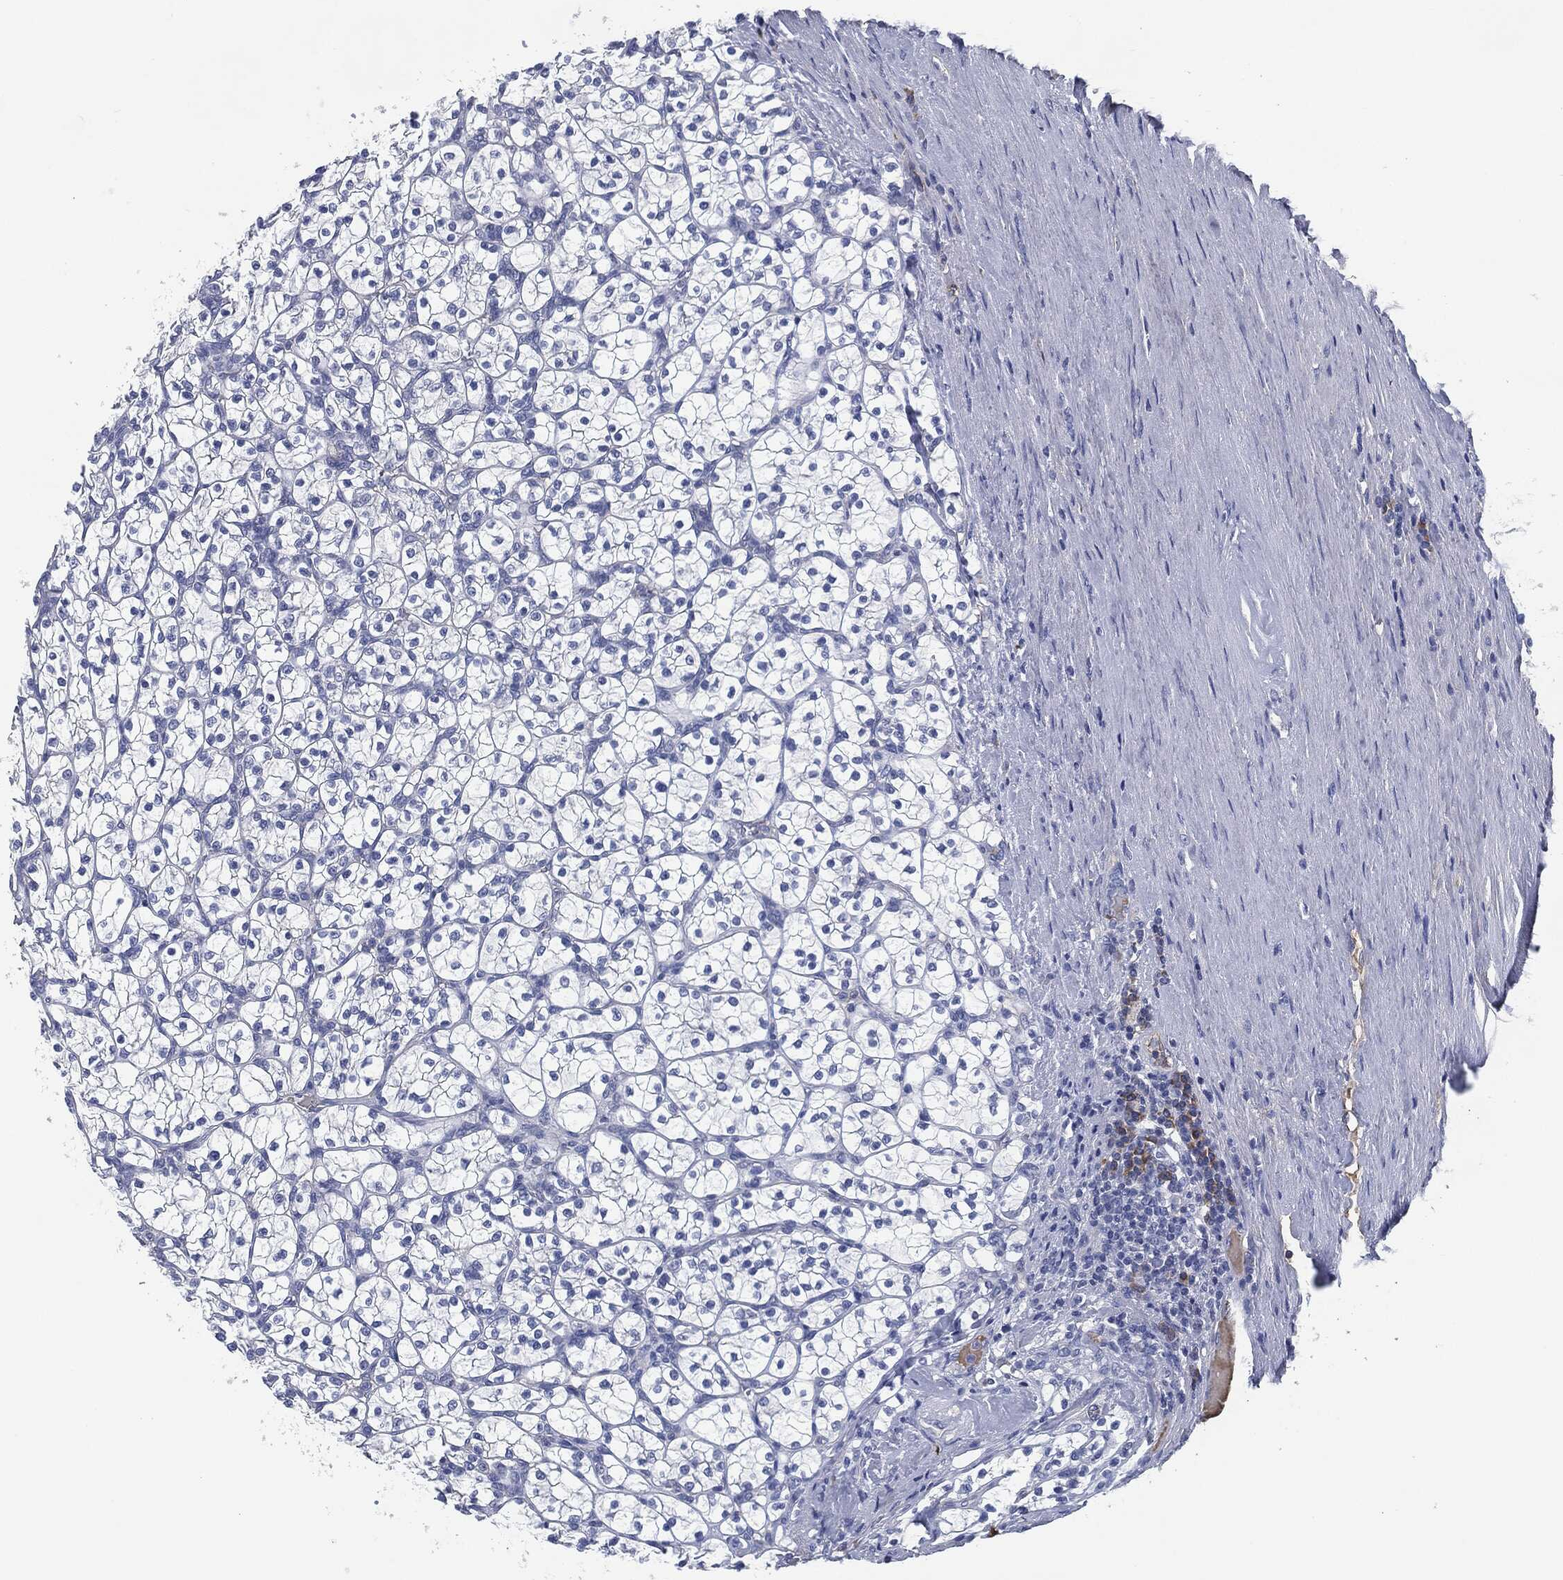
{"staining": {"intensity": "negative", "quantity": "none", "location": "none"}, "tissue": "renal cancer", "cell_type": "Tumor cells", "image_type": "cancer", "snomed": [{"axis": "morphology", "description": "Adenocarcinoma, NOS"}, {"axis": "topography", "description": "Kidney"}], "caption": "Immunohistochemical staining of renal adenocarcinoma displays no significant staining in tumor cells.", "gene": "CD27", "patient": {"sex": "female", "age": 89}}